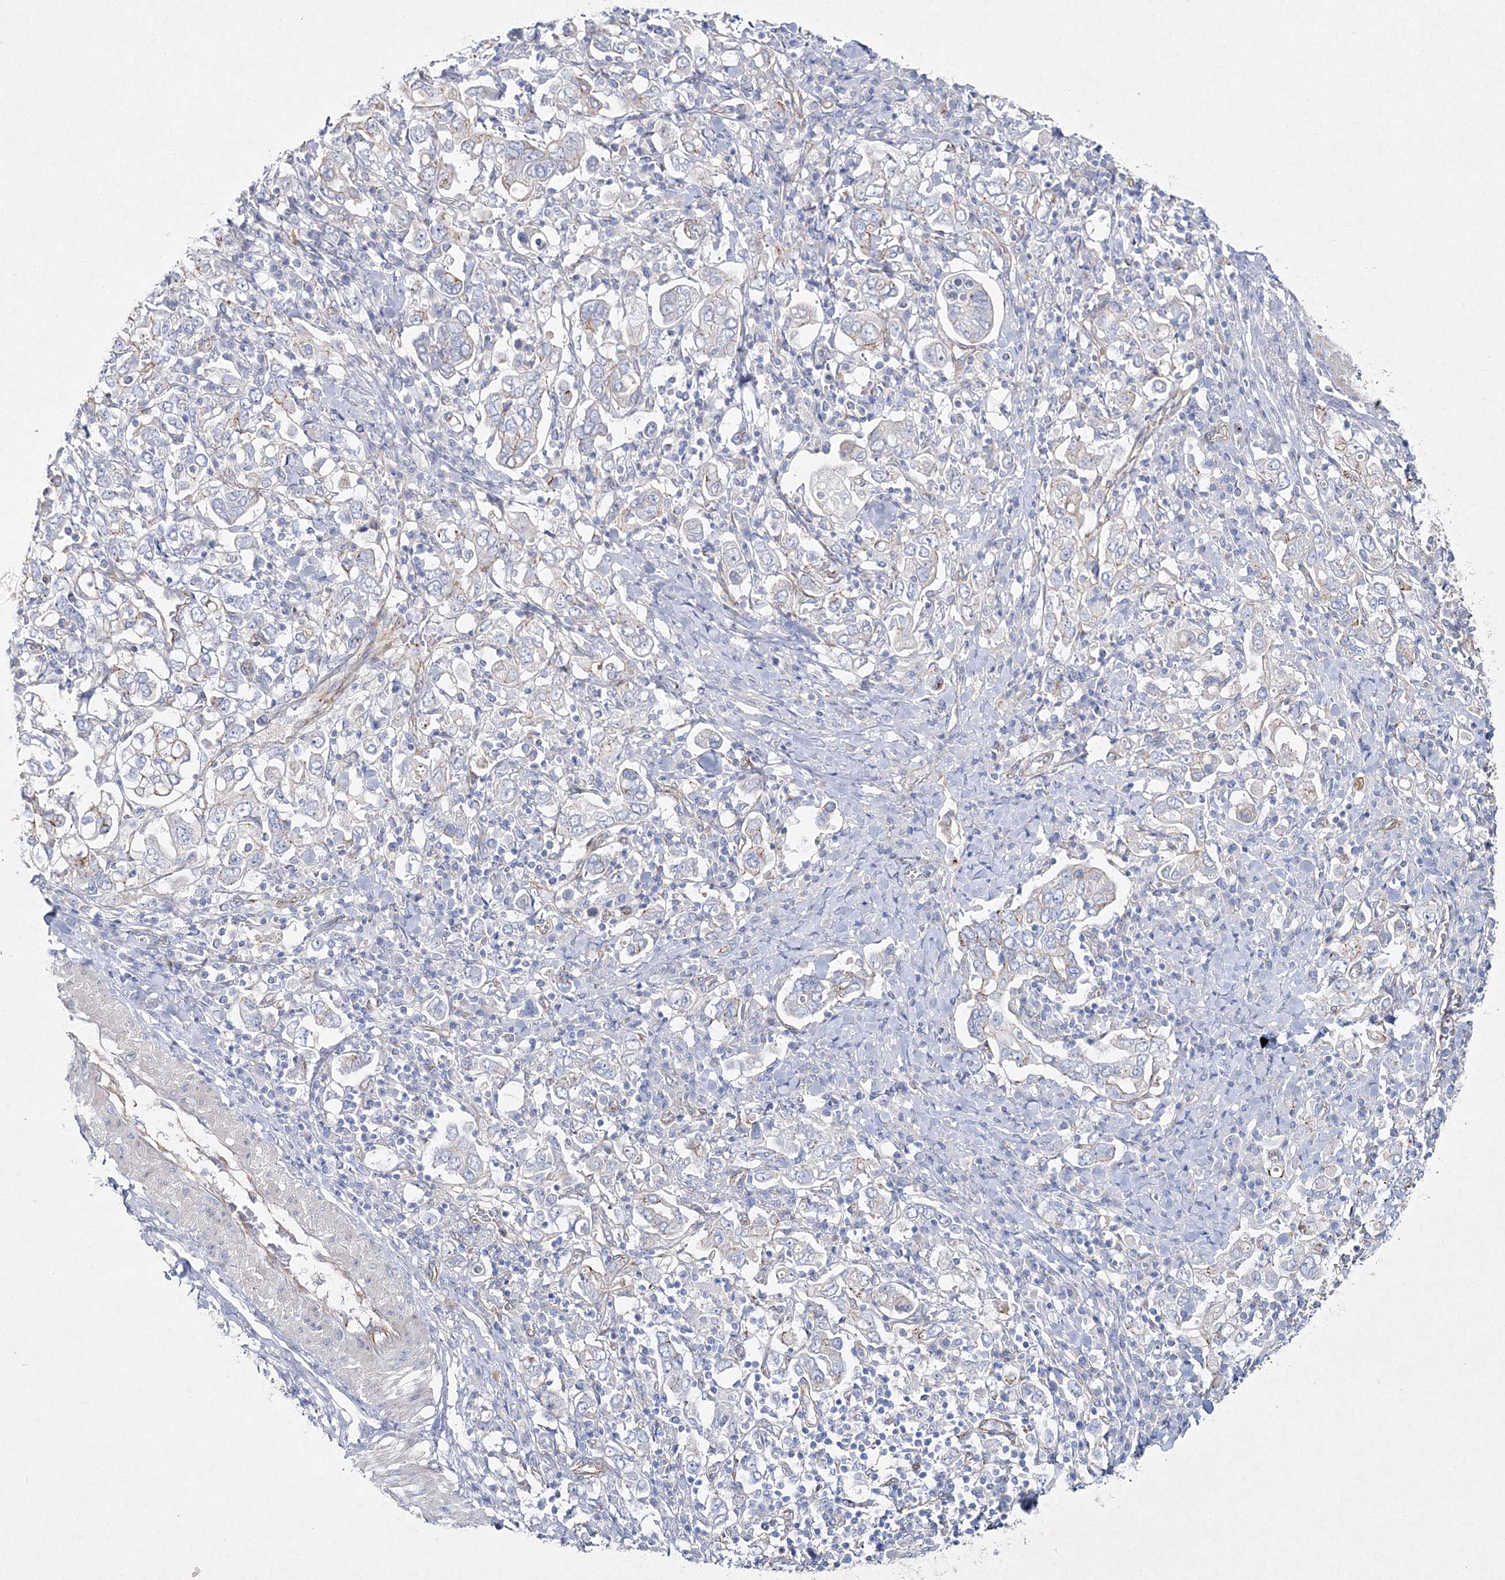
{"staining": {"intensity": "weak", "quantity": "<25%", "location": "cytoplasmic/membranous"}, "tissue": "stomach cancer", "cell_type": "Tumor cells", "image_type": "cancer", "snomed": [{"axis": "morphology", "description": "Adenocarcinoma, NOS"}, {"axis": "topography", "description": "Stomach, upper"}], "caption": "This is an immunohistochemistry (IHC) photomicrograph of human stomach adenocarcinoma. There is no staining in tumor cells.", "gene": "NAA40", "patient": {"sex": "male", "age": 62}}